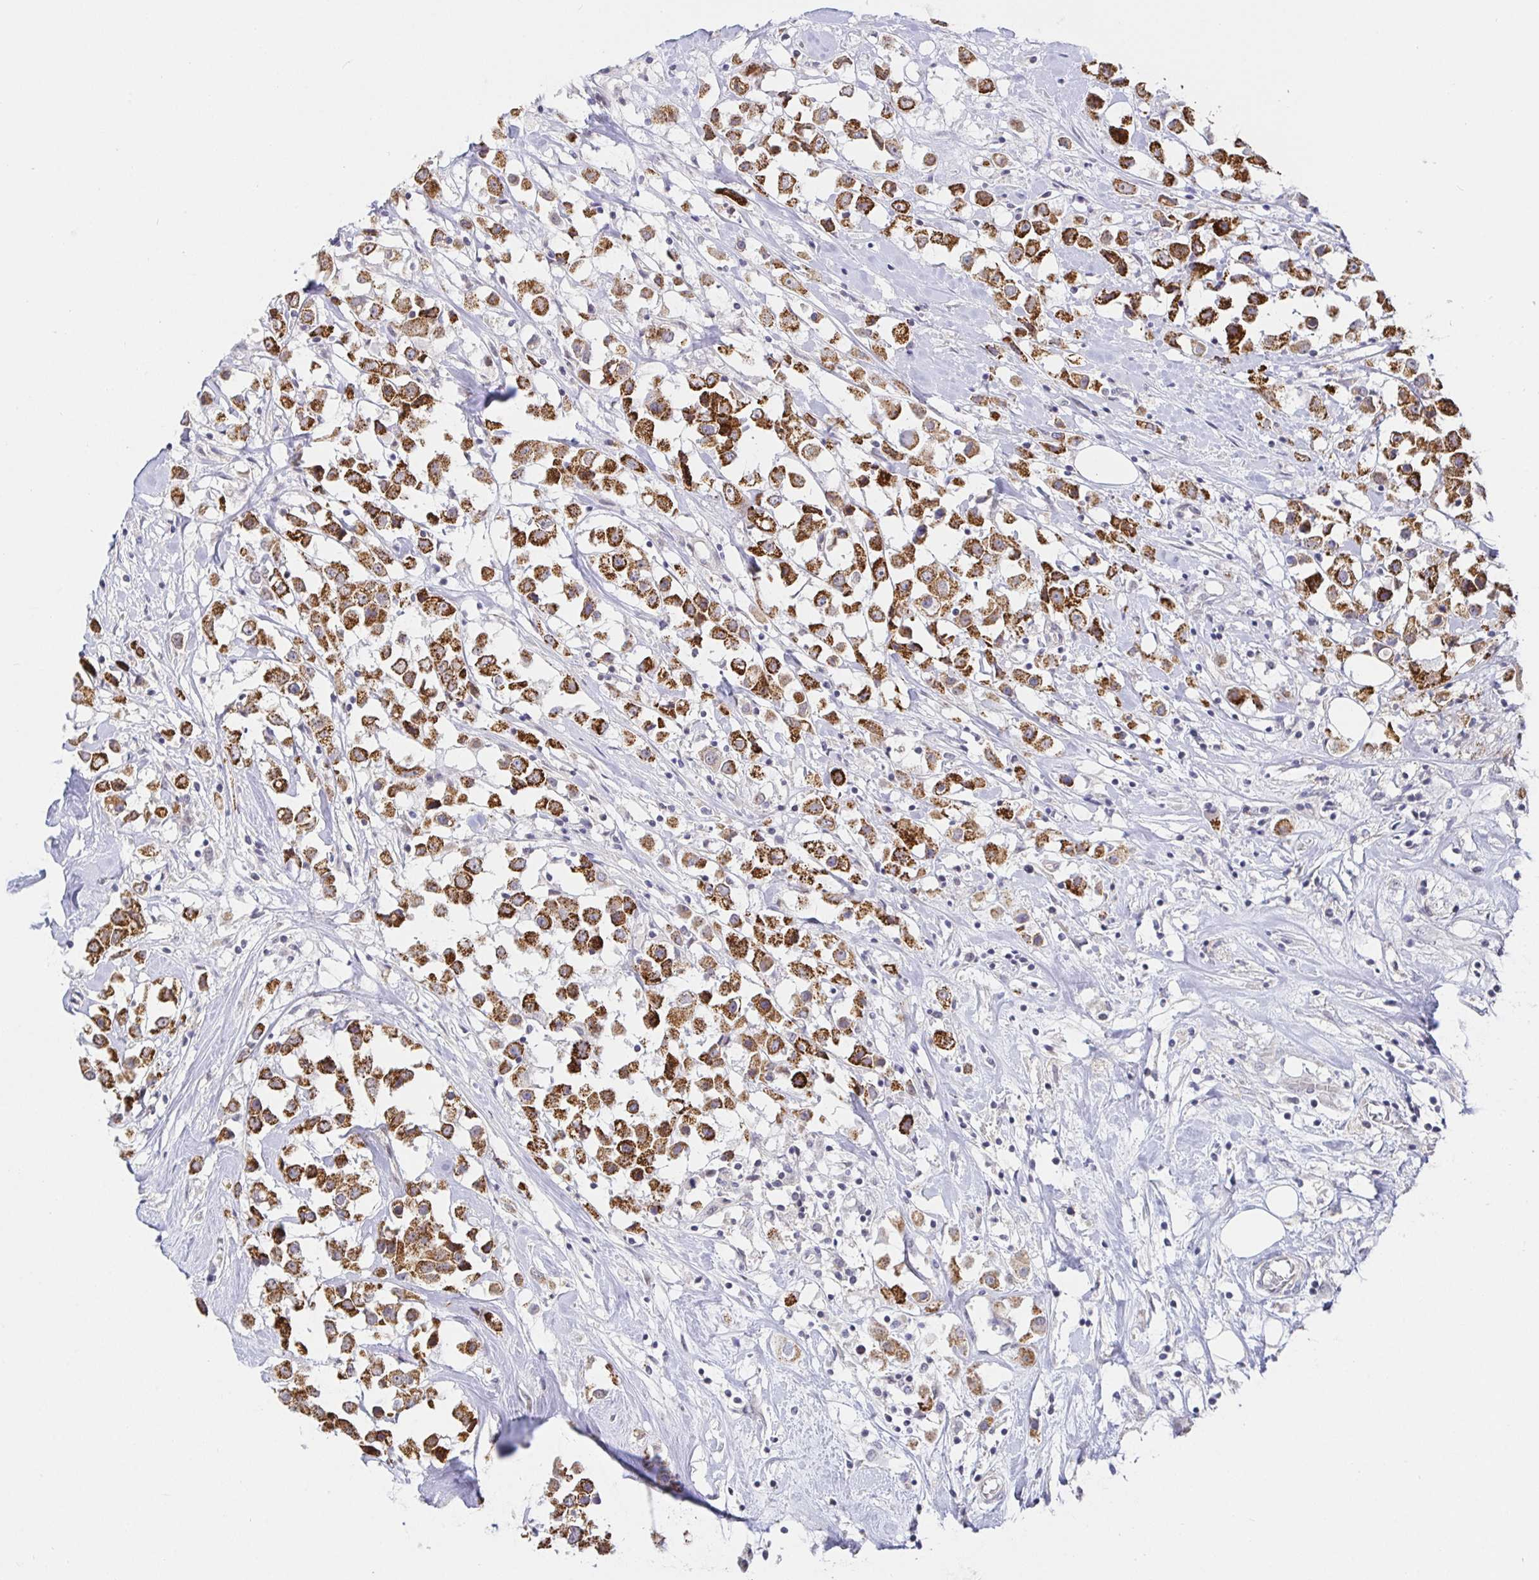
{"staining": {"intensity": "strong", "quantity": ">75%", "location": "cytoplasmic/membranous"}, "tissue": "breast cancer", "cell_type": "Tumor cells", "image_type": "cancer", "snomed": [{"axis": "morphology", "description": "Duct carcinoma"}, {"axis": "topography", "description": "Breast"}], "caption": "A histopathology image of human breast invasive ductal carcinoma stained for a protein shows strong cytoplasmic/membranous brown staining in tumor cells.", "gene": "CIT", "patient": {"sex": "female", "age": 61}}